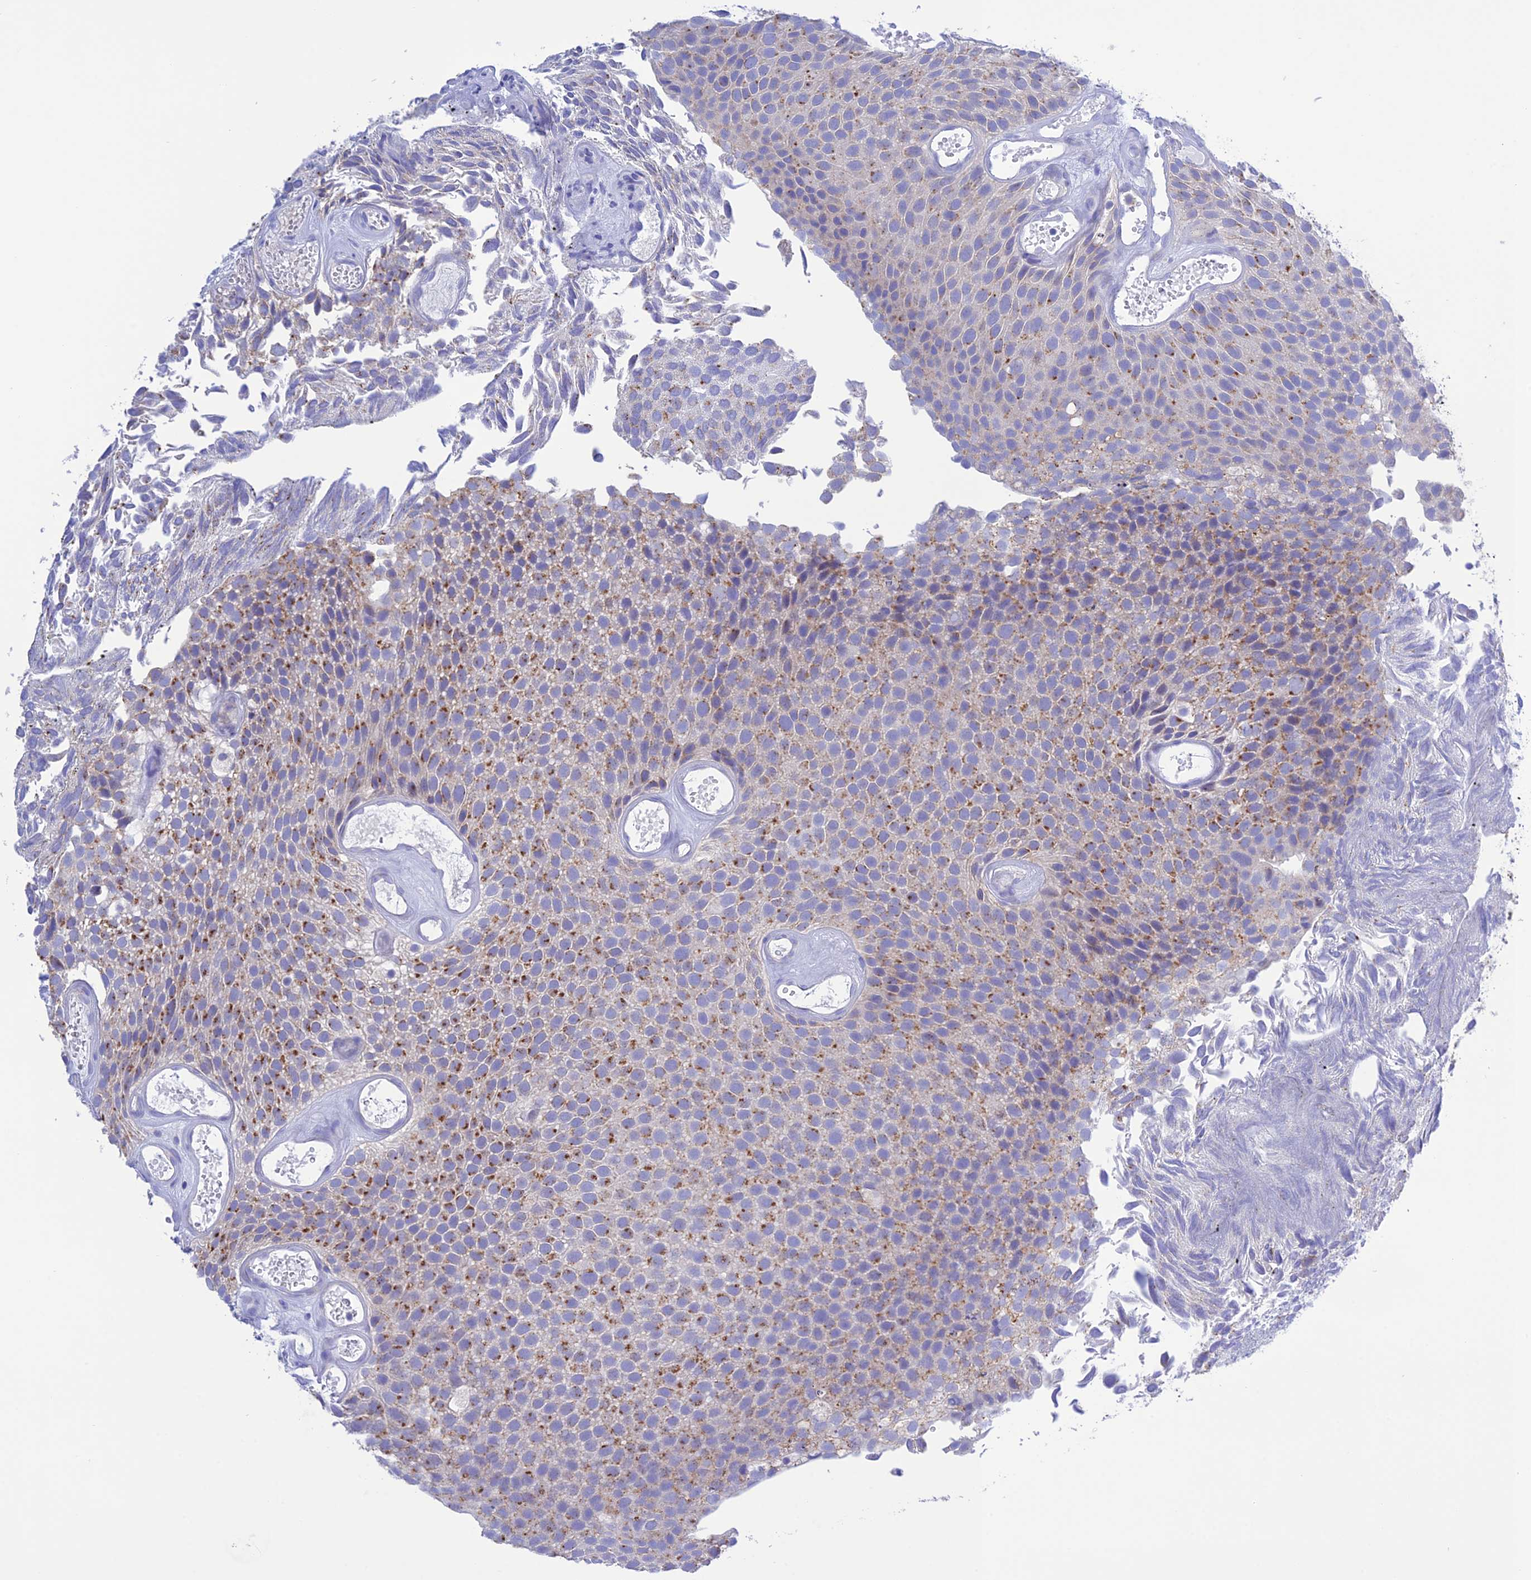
{"staining": {"intensity": "moderate", "quantity": "25%-75%", "location": "cytoplasmic/membranous"}, "tissue": "urothelial cancer", "cell_type": "Tumor cells", "image_type": "cancer", "snomed": [{"axis": "morphology", "description": "Urothelial carcinoma, Low grade"}, {"axis": "topography", "description": "Urinary bladder"}], "caption": "Moderate cytoplasmic/membranous expression for a protein is seen in about 25%-75% of tumor cells of urothelial cancer using immunohistochemistry.", "gene": "CHSY3", "patient": {"sex": "male", "age": 89}}